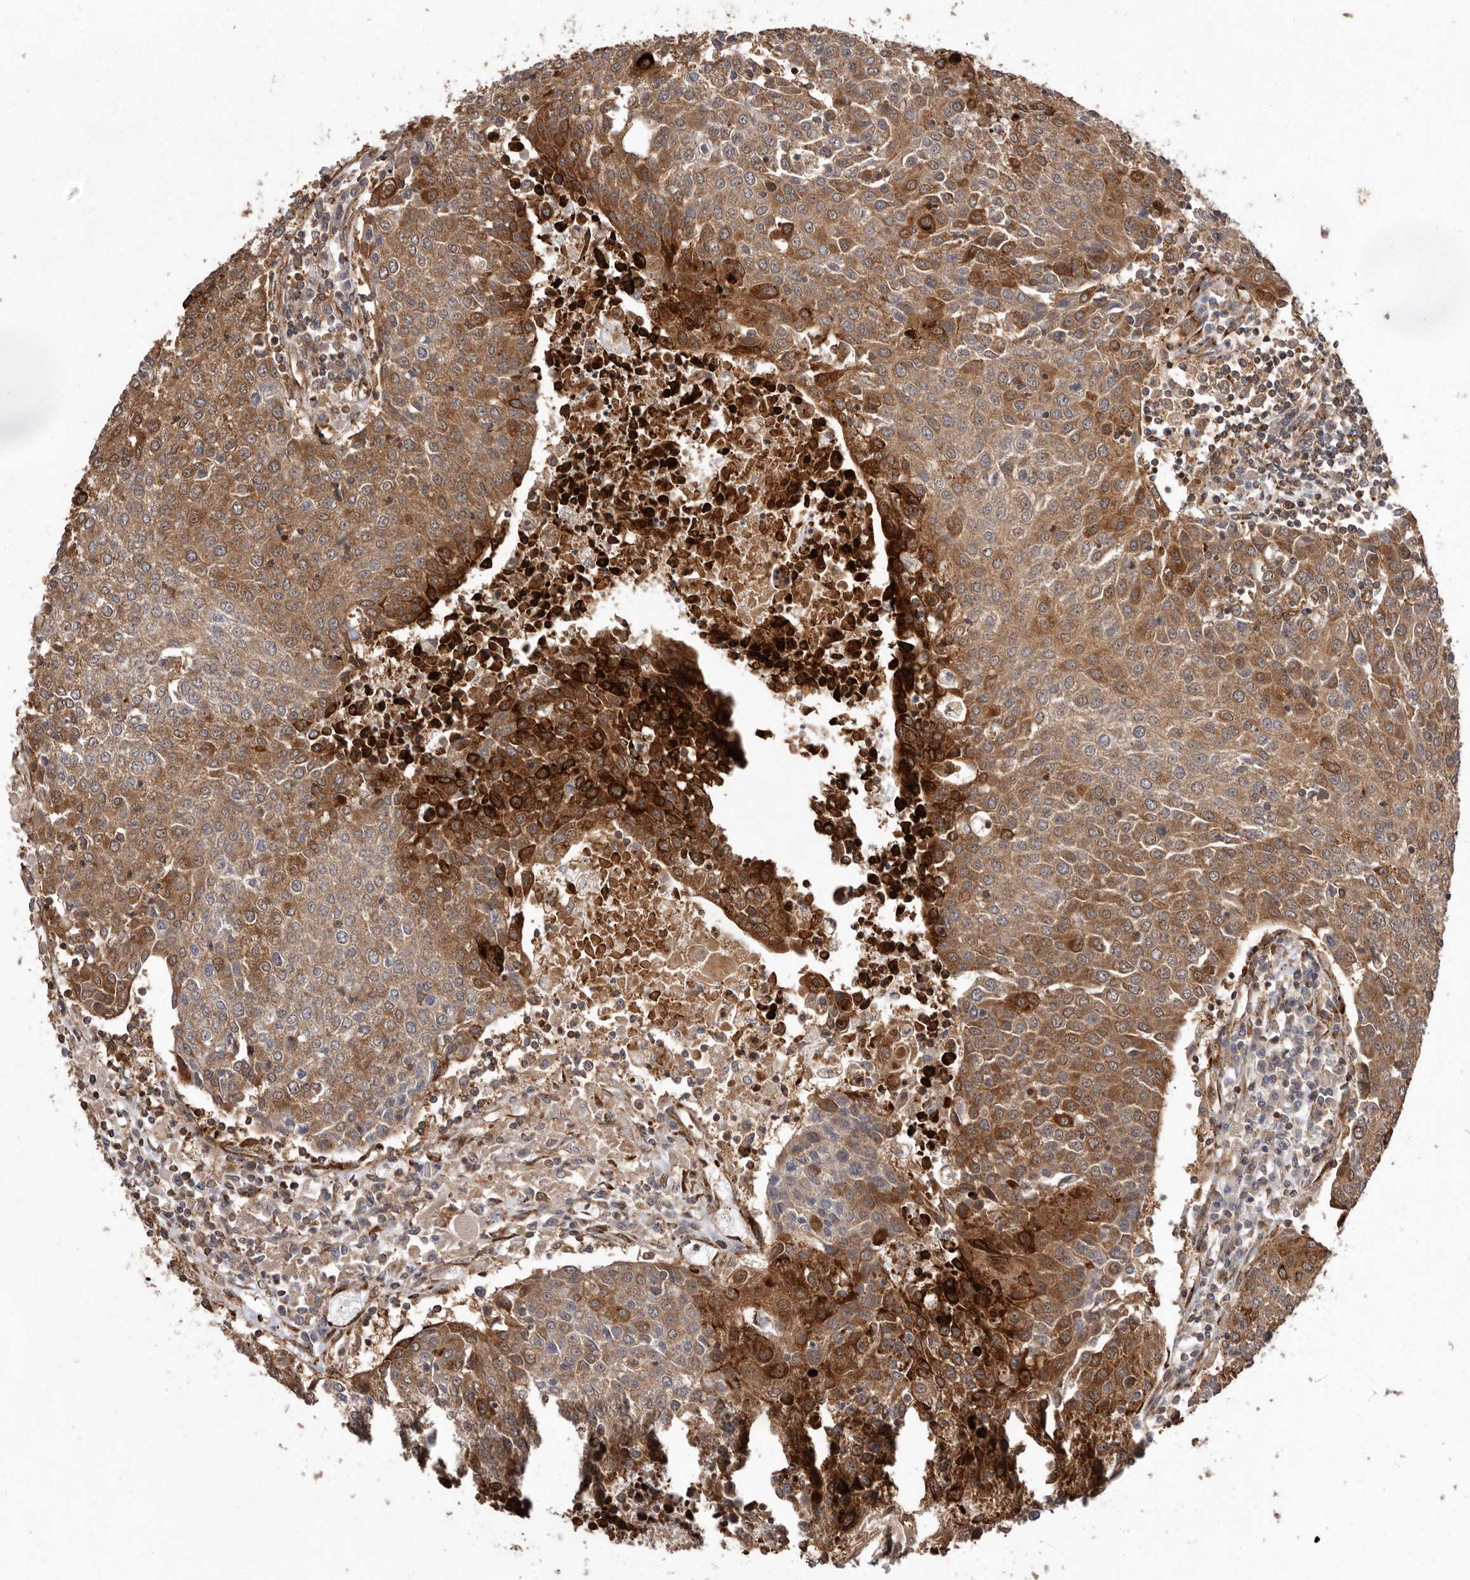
{"staining": {"intensity": "moderate", "quantity": ">75%", "location": "cytoplasmic/membranous"}, "tissue": "urothelial cancer", "cell_type": "Tumor cells", "image_type": "cancer", "snomed": [{"axis": "morphology", "description": "Urothelial carcinoma, High grade"}, {"axis": "topography", "description": "Urinary bladder"}], "caption": "This histopathology image demonstrates IHC staining of human urothelial cancer, with medium moderate cytoplasmic/membranous expression in approximately >75% of tumor cells.", "gene": "FLAD1", "patient": {"sex": "female", "age": 85}}